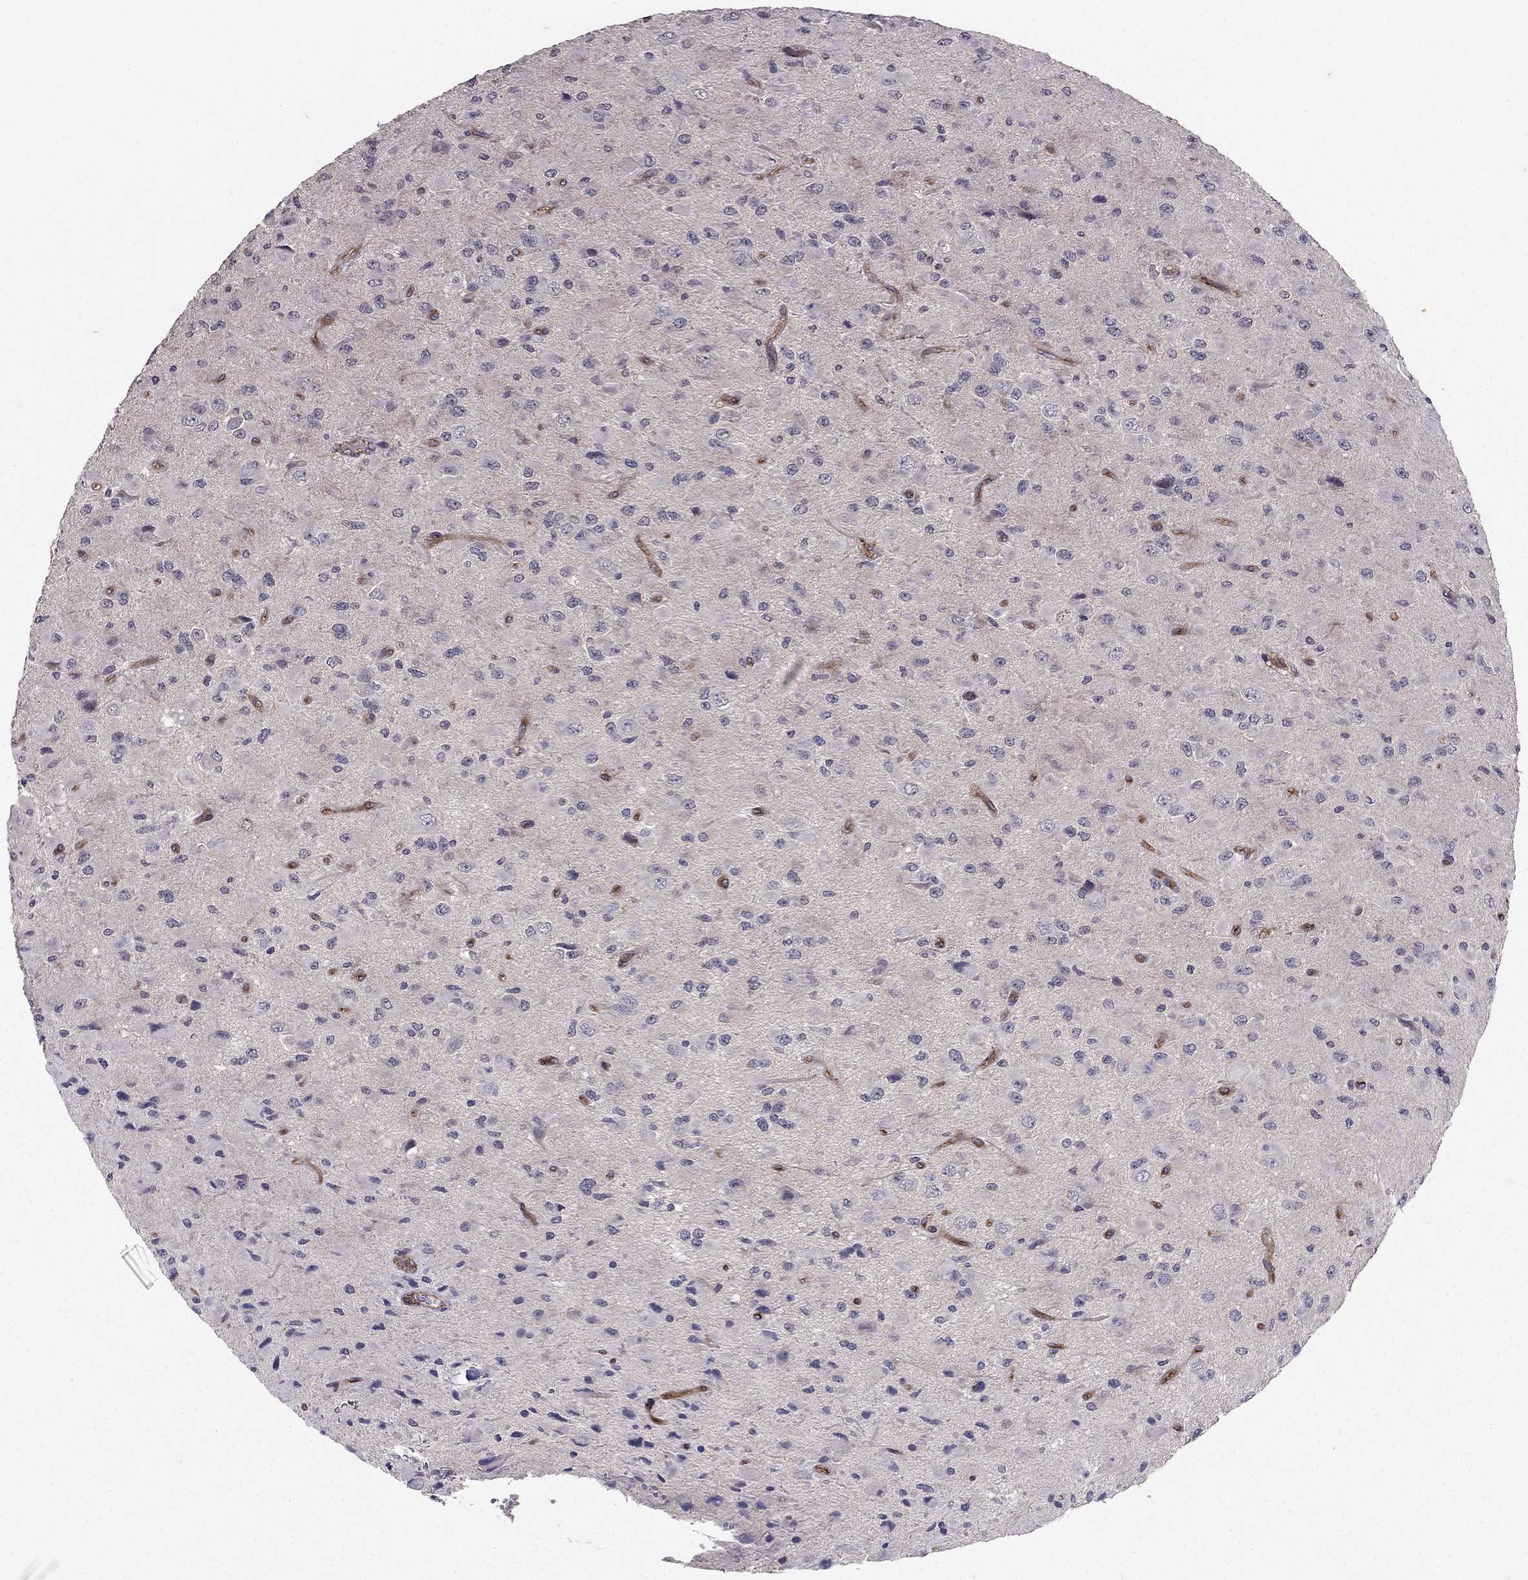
{"staining": {"intensity": "negative", "quantity": "none", "location": "none"}, "tissue": "glioma", "cell_type": "Tumor cells", "image_type": "cancer", "snomed": [{"axis": "morphology", "description": "Glioma, malignant, High grade"}, {"axis": "topography", "description": "Cerebral cortex"}], "caption": "High magnification brightfield microscopy of glioma stained with DAB (3,3'-diaminobenzidine) (brown) and counterstained with hematoxylin (blue): tumor cells show no significant expression.", "gene": "RASIP1", "patient": {"sex": "male", "age": 35}}